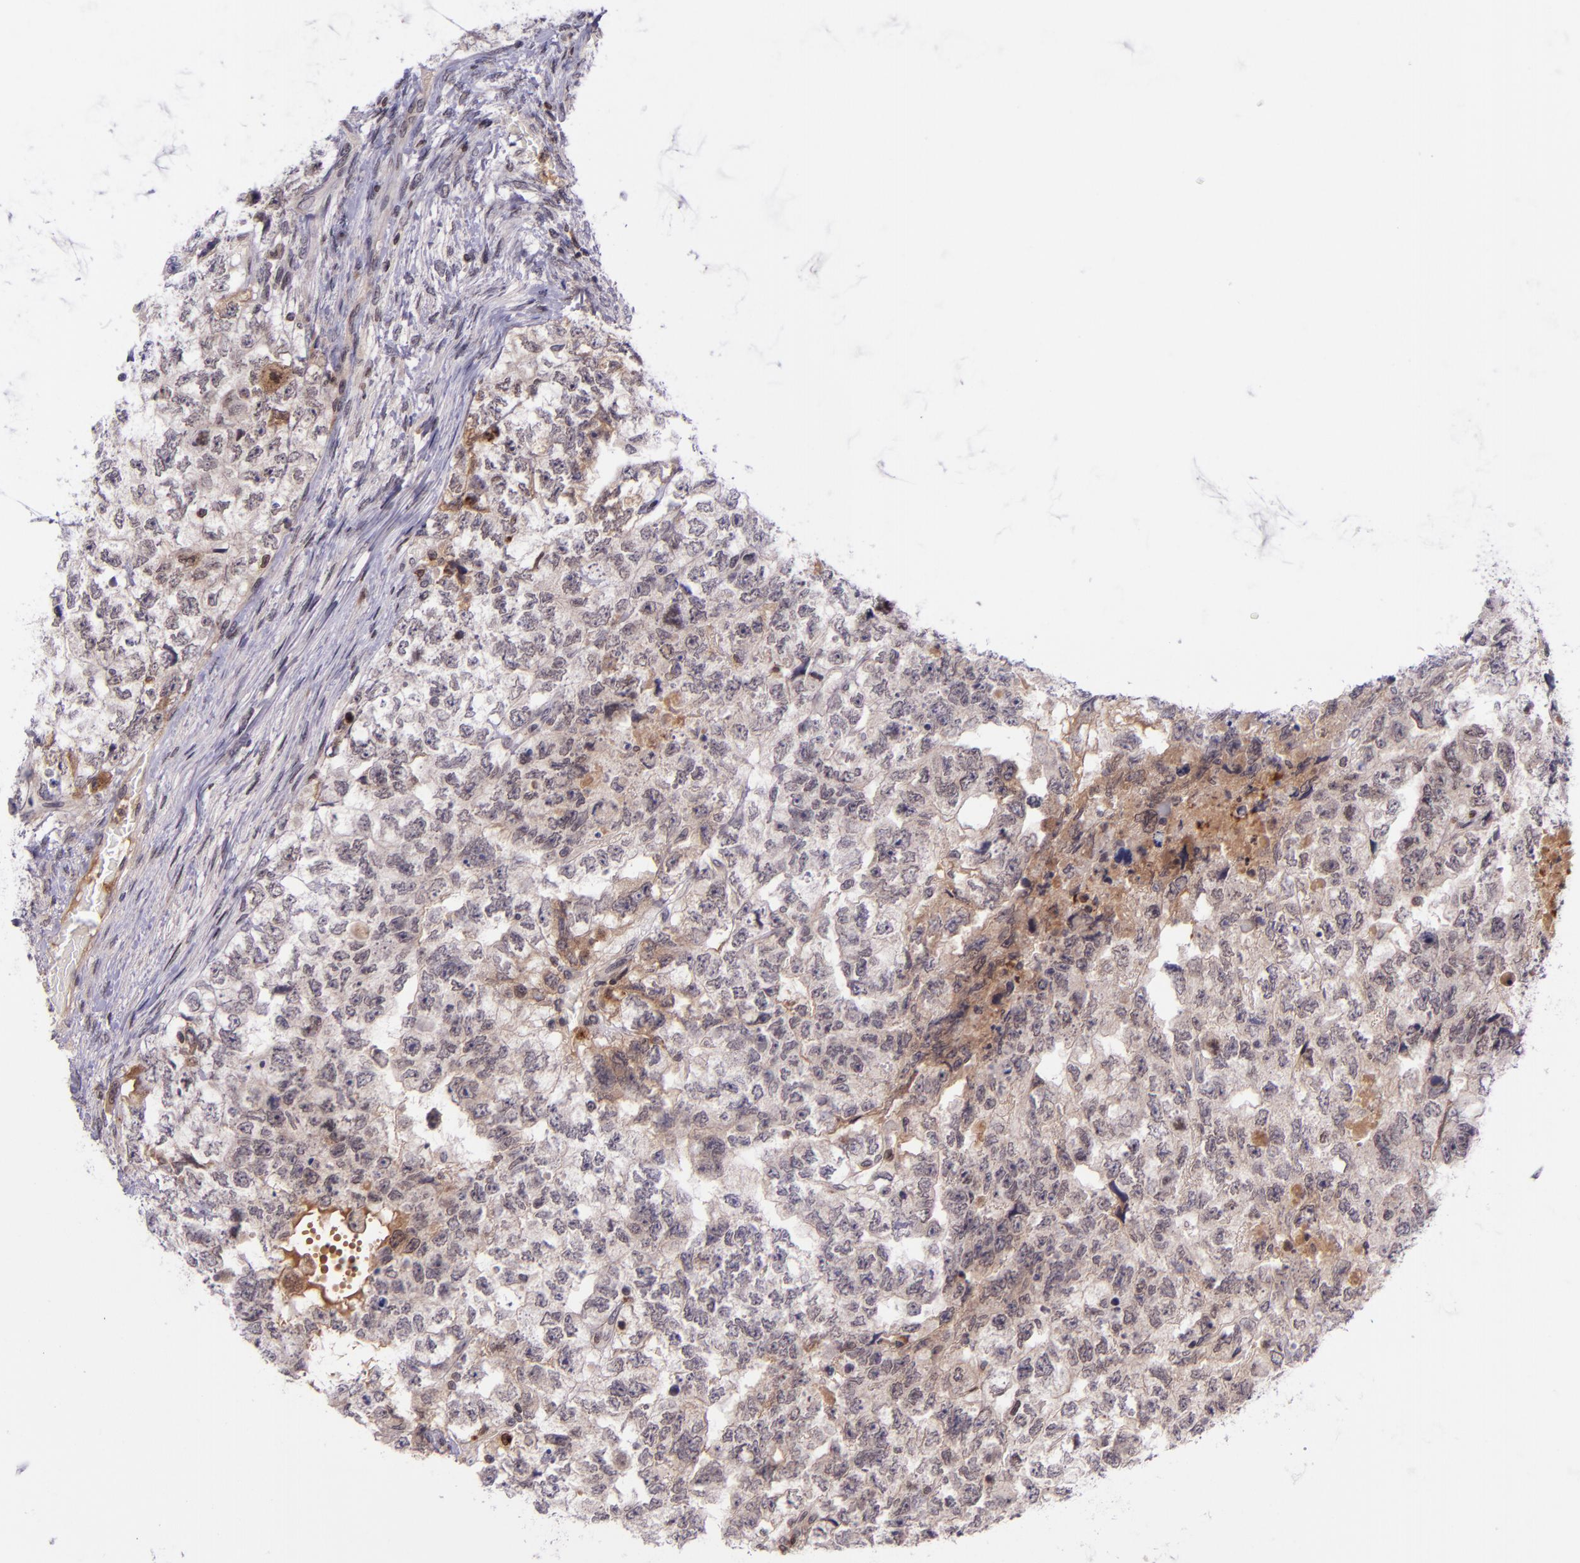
{"staining": {"intensity": "weak", "quantity": "25%-75%", "location": "cytoplasmic/membranous"}, "tissue": "testis cancer", "cell_type": "Tumor cells", "image_type": "cancer", "snomed": [{"axis": "morphology", "description": "Carcinoma, Embryonal, NOS"}, {"axis": "topography", "description": "Testis"}], "caption": "DAB (3,3'-diaminobenzidine) immunohistochemical staining of embryonal carcinoma (testis) shows weak cytoplasmic/membranous protein staining in approximately 25%-75% of tumor cells. (Stains: DAB (3,3'-diaminobenzidine) in brown, nuclei in blue, Microscopy: brightfield microscopy at high magnification).", "gene": "SELL", "patient": {"sex": "male", "age": 36}}